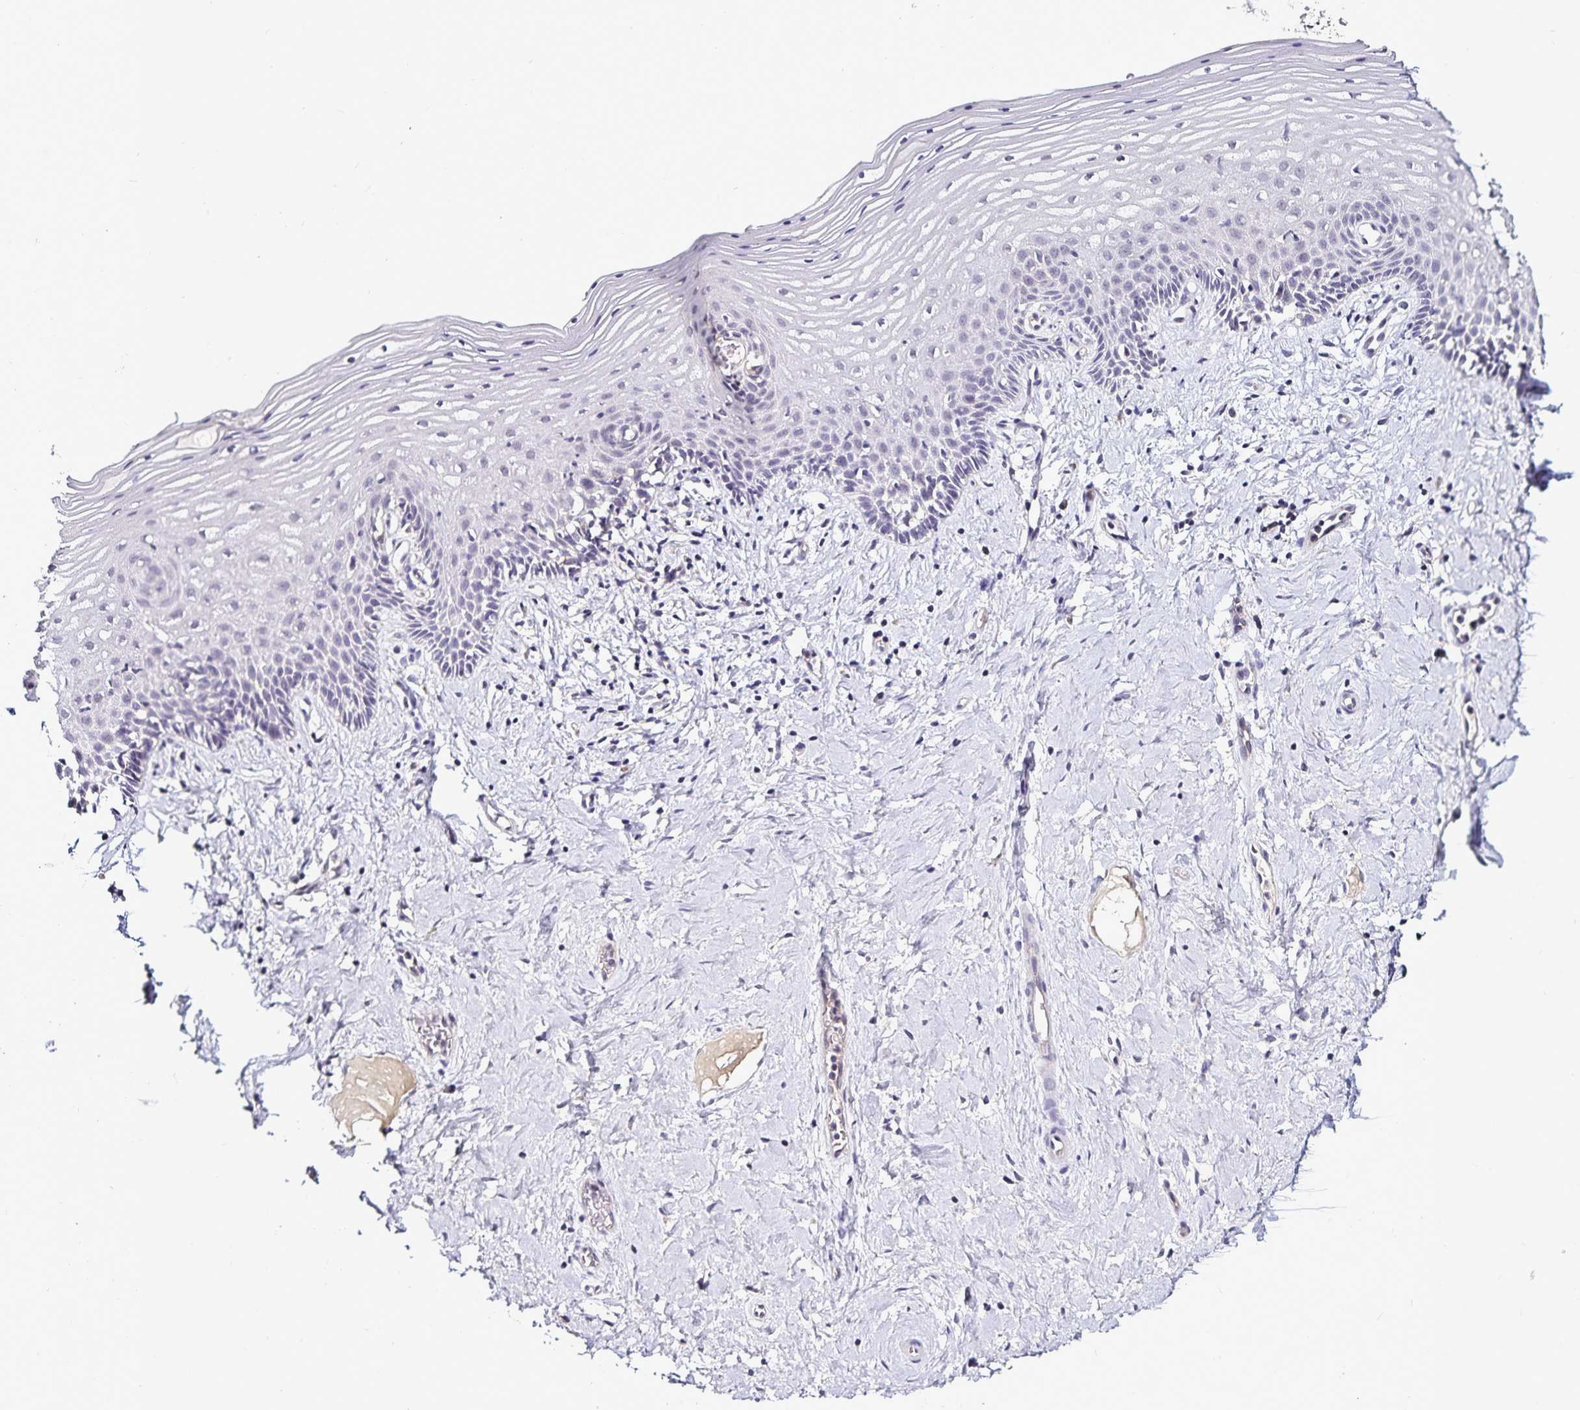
{"staining": {"intensity": "negative", "quantity": "none", "location": "none"}, "tissue": "vagina", "cell_type": "Squamous epithelial cells", "image_type": "normal", "snomed": [{"axis": "morphology", "description": "Normal tissue, NOS"}, {"axis": "topography", "description": "Vagina"}], "caption": "Immunohistochemistry (IHC) of normal vagina demonstrates no positivity in squamous epithelial cells.", "gene": "ACSL5", "patient": {"sex": "female", "age": 42}}